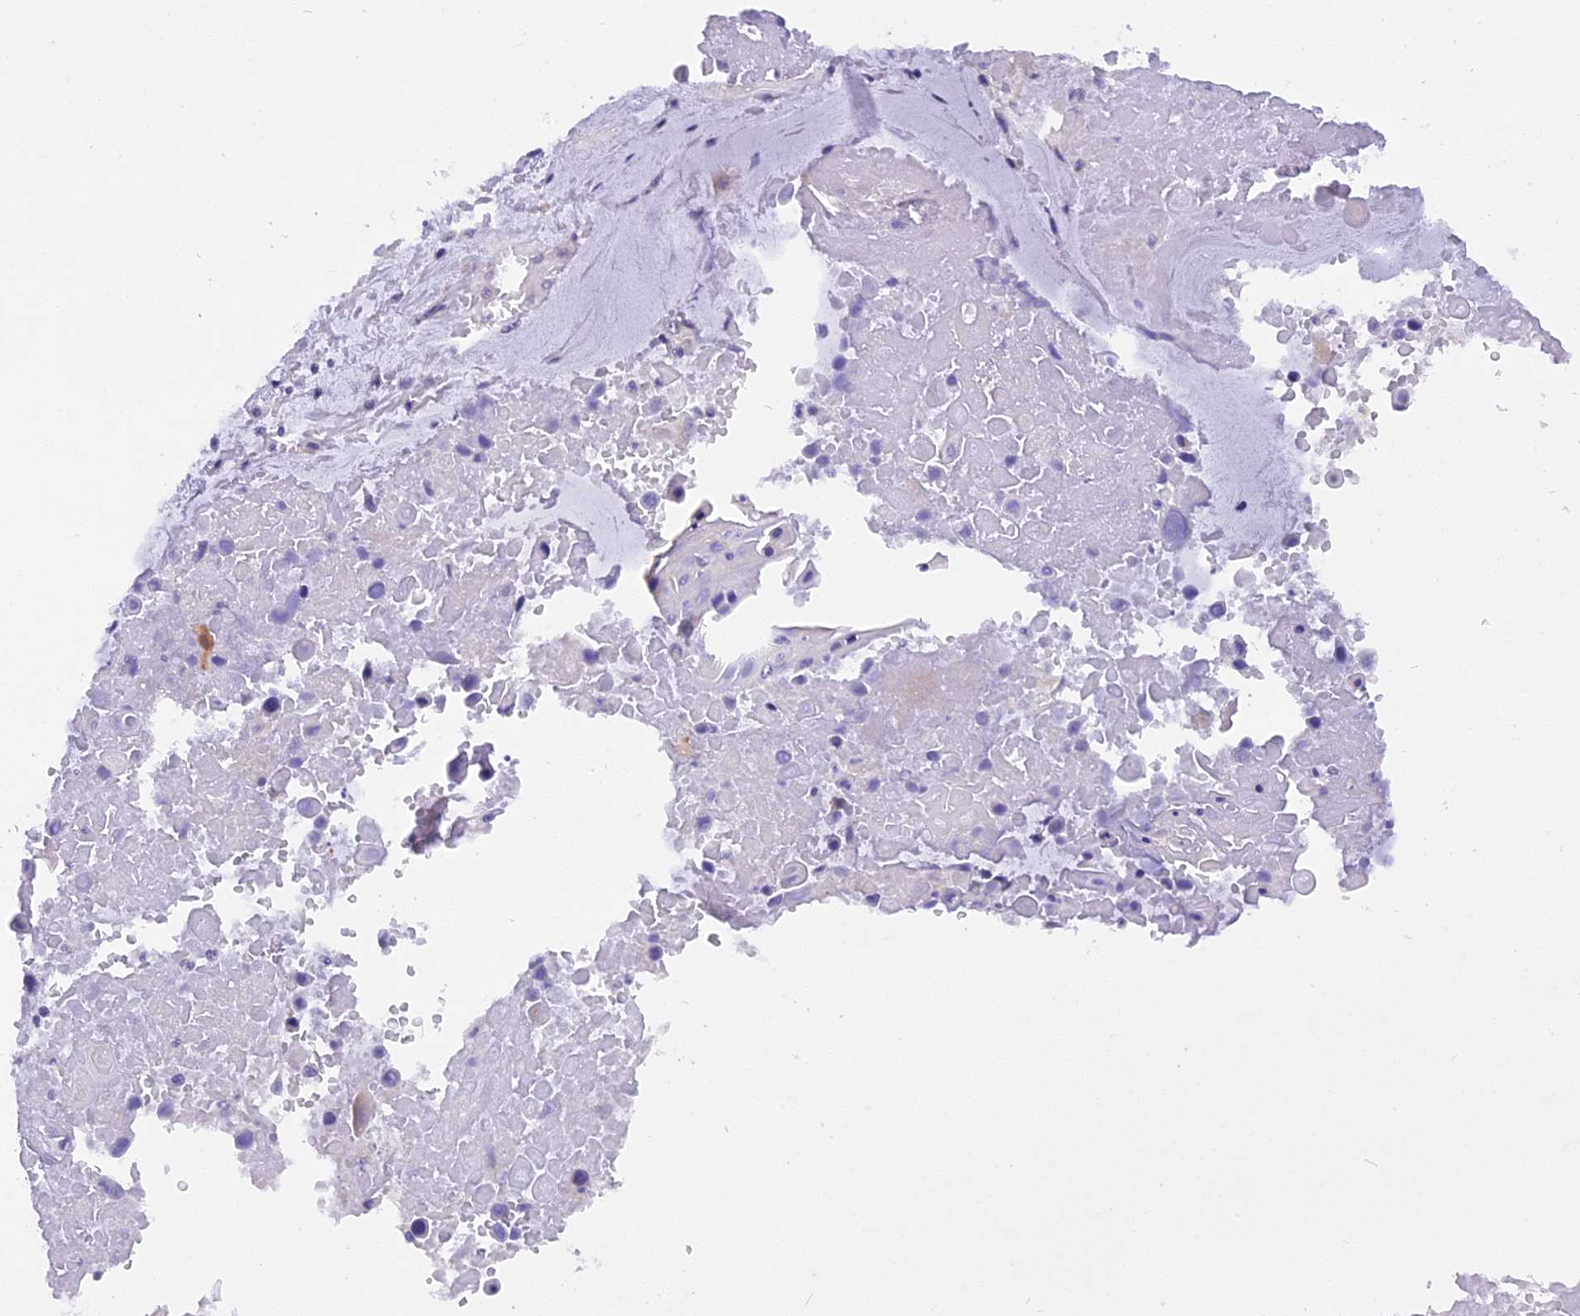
{"staining": {"intensity": "negative", "quantity": "none", "location": "none"}, "tissue": "lung cancer", "cell_type": "Tumor cells", "image_type": "cancer", "snomed": [{"axis": "morphology", "description": "Squamous cell carcinoma, NOS"}, {"axis": "topography", "description": "Lung"}], "caption": "Protein analysis of lung cancer (squamous cell carcinoma) demonstrates no significant expression in tumor cells.", "gene": "TRIM3", "patient": {"sex": "male", "age": 66}}